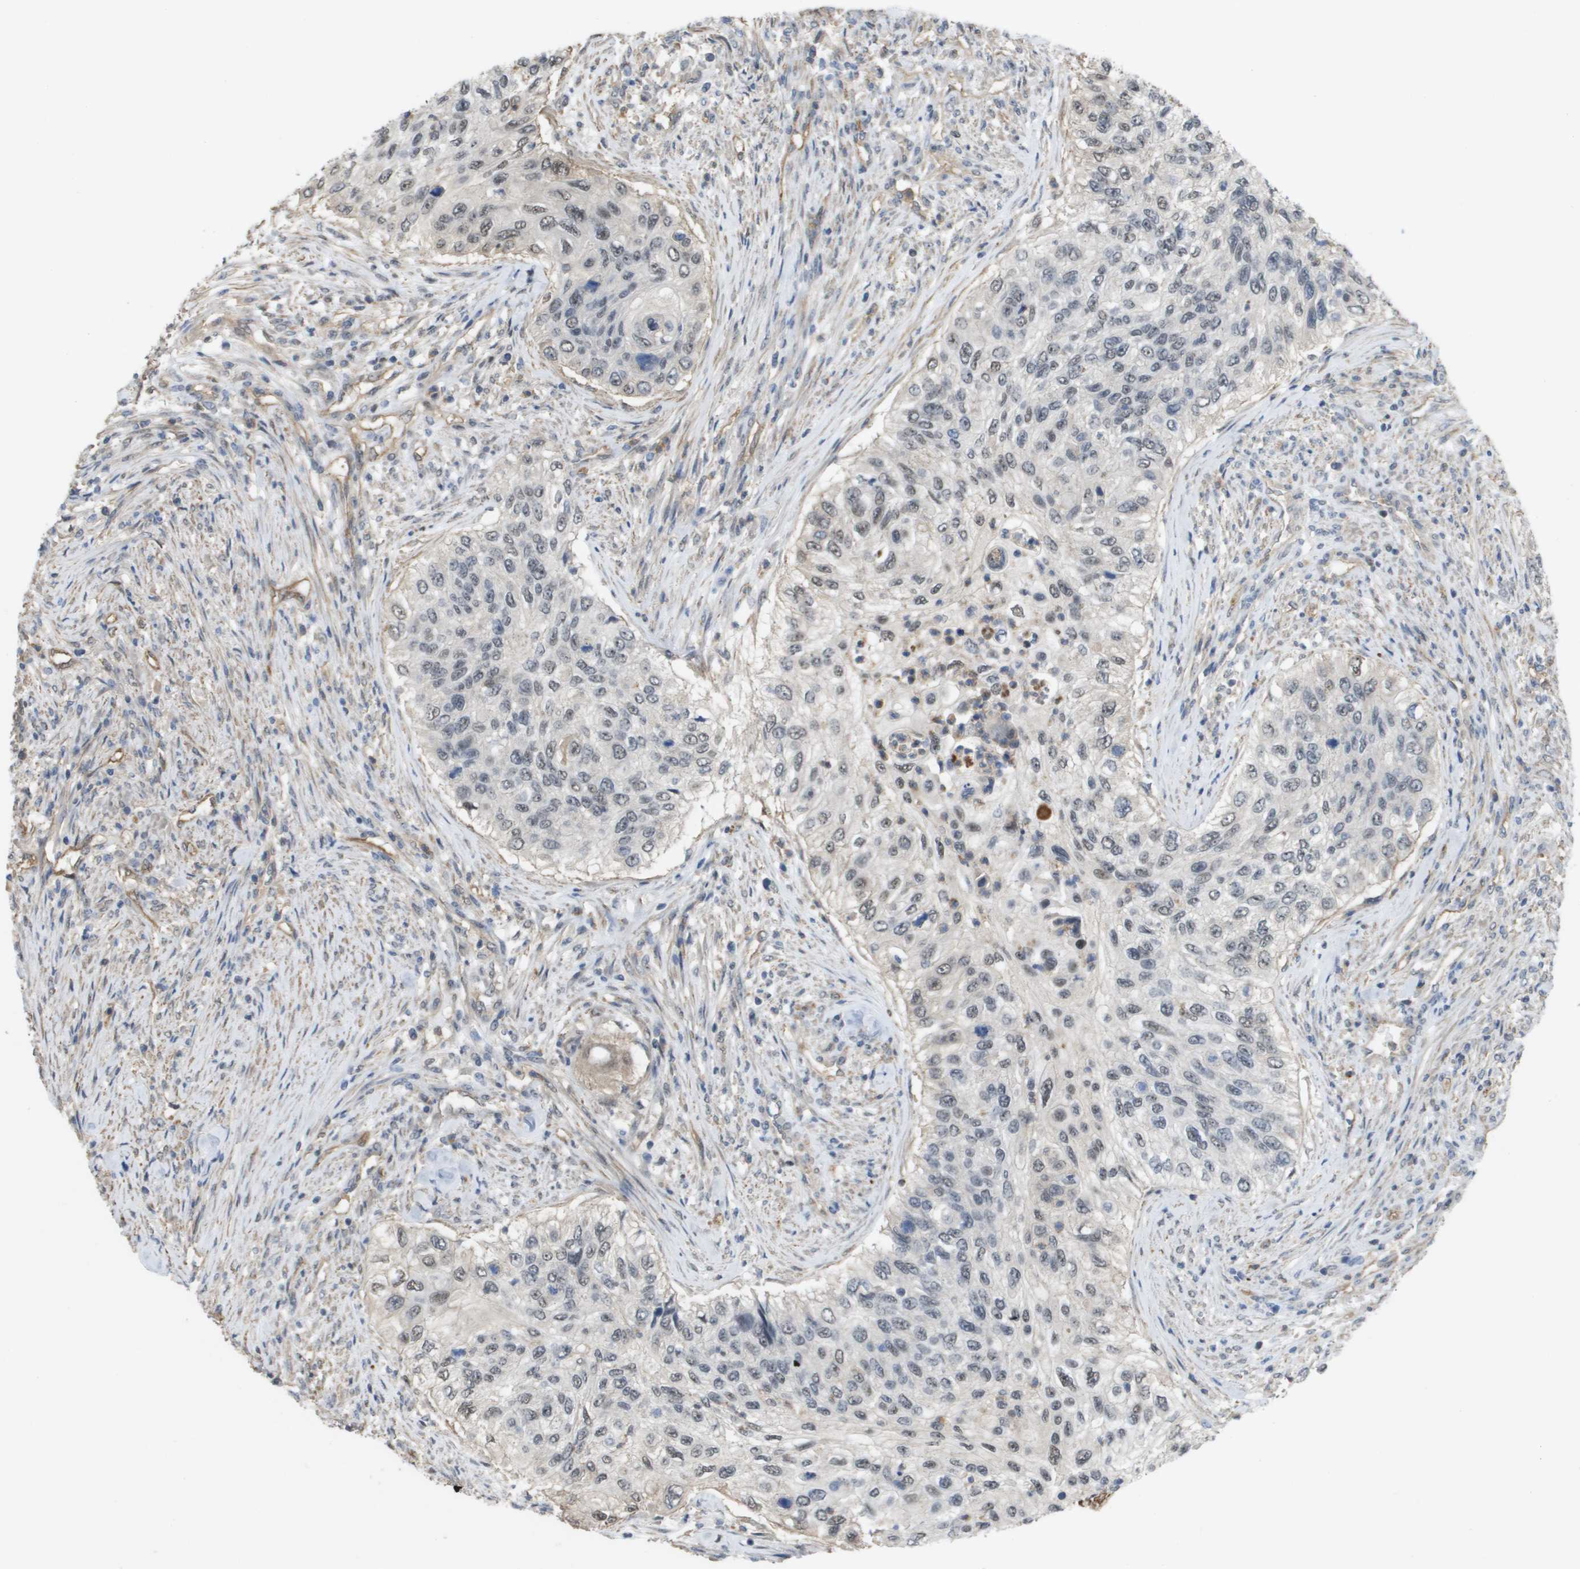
{"staining": {"intensity": "negative", "quantity": "none", "location": "none"}, "tissue": "urothelial cancer", "cell_type": "Tumor cells", "image_type": "cancer", "snomed": [{"axis": "morphology", "description": "Urothelial carcinoma, High grade"}, {"axis": "topography", "description": "Urinary bladder"}], "caption": "Image shows no significant protein expression in tumor cells of urothelial carcinoma (high-grade).", "gene": "RNF112", "patient": {"sex": "female", "age": 60}}